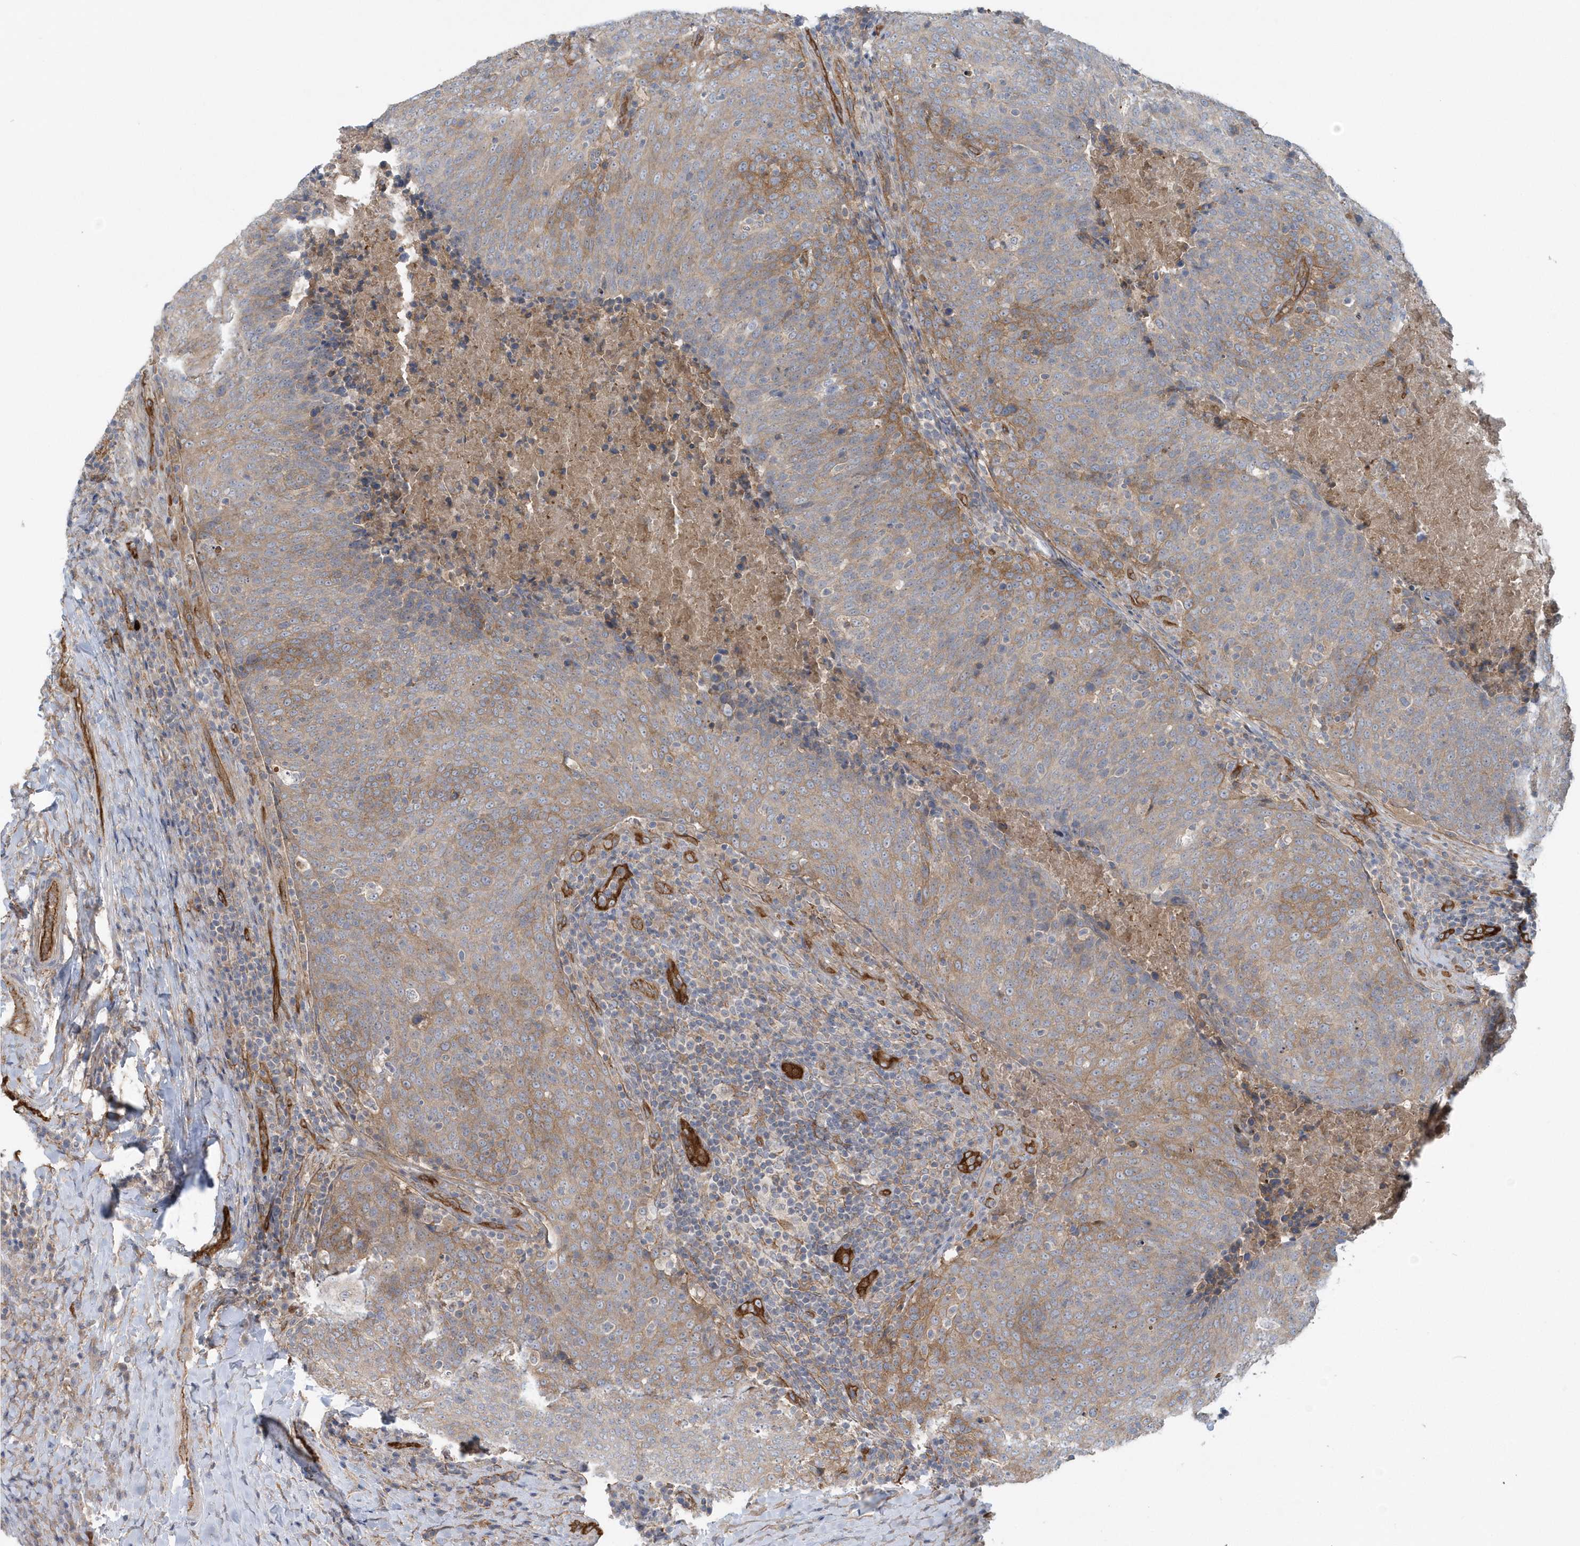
{"staining": {"intensity": "moderate", "quantity": "25%-75%", "location": "cytoplasmic/membranous"}, "tissue": "head and neck cancer", "cell_type": "Tumor cells", "image_type": "cancer", "snomed": [{"axis": "morphology", "description": "Squamous cell carcinoma, NOS"}, {"axis": "morphology", "description": "Squamous cell carcinoma, metastatic, NOS"}, {"axis": "topography", "description": "Lymph node"}, {"axis": "topography", "description": "Head-Neck"}], "caption": "Immunohistochemical staining of head and neck metastatic squamous cell carcinoma displays medium levels of moderate cytoplasmic/membranous staining in approximately 25%-75% of tumor cells.", "gene": "RAI14", "patient": {"sex": "male", "age": 62}}